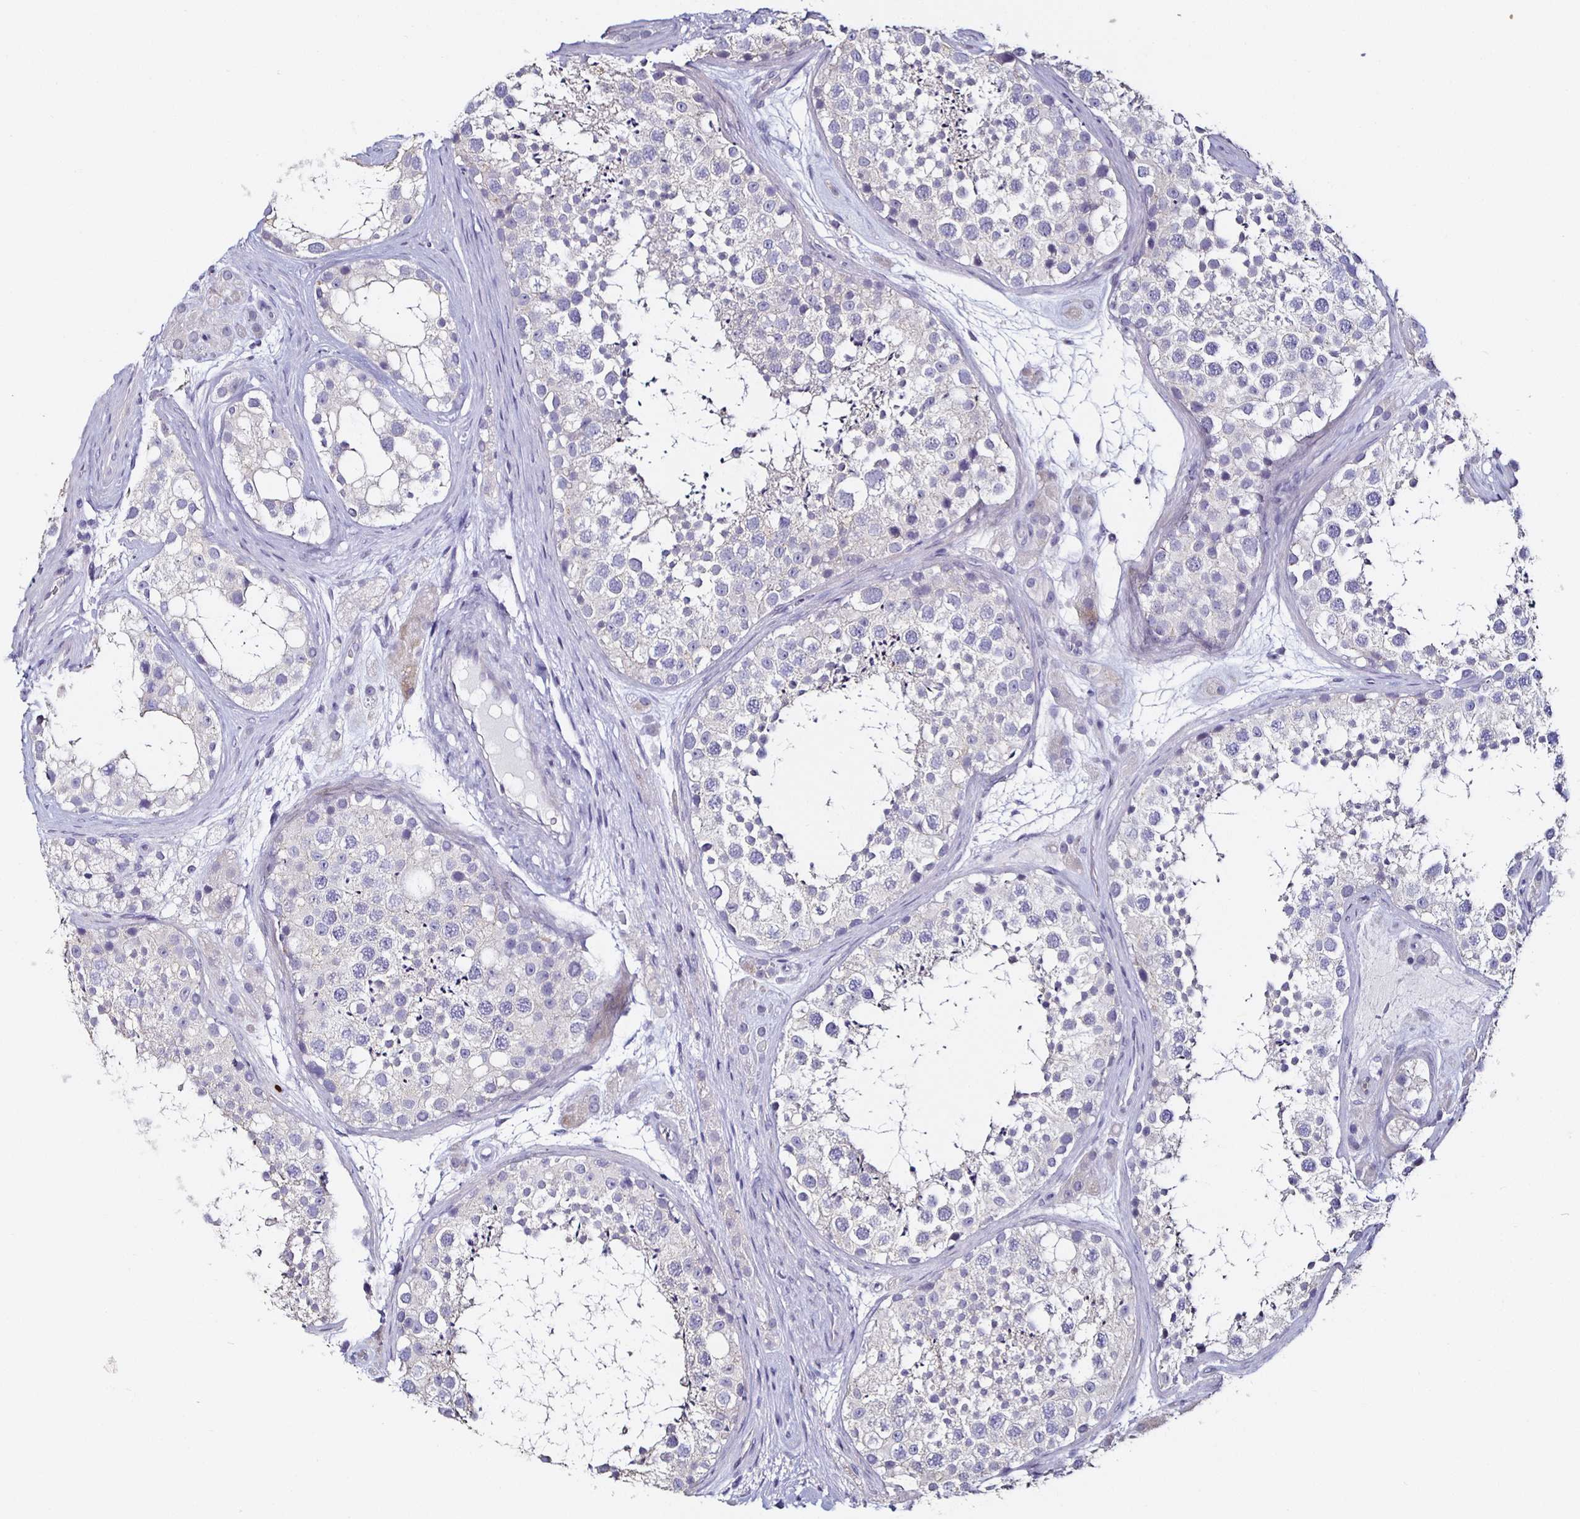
{"staining": {"intensity": "weak", "quantity": "<25%", "location": "cytoplasmic/membranous"}, "tissue": "testis", "cell_type": "Cells in seminiferous ducts", "image_type": "normal", "snomed": [{"axis": "morphology", "description": "Normal tissue, NOS"}, {"axis": "topography", "description": "Testis"}], "caption": "IHC of normal testis shows no positivity in cells in seminiferous ducts.", "gene": "TLR4", "patient": {"sex": "male", "age": 41}}